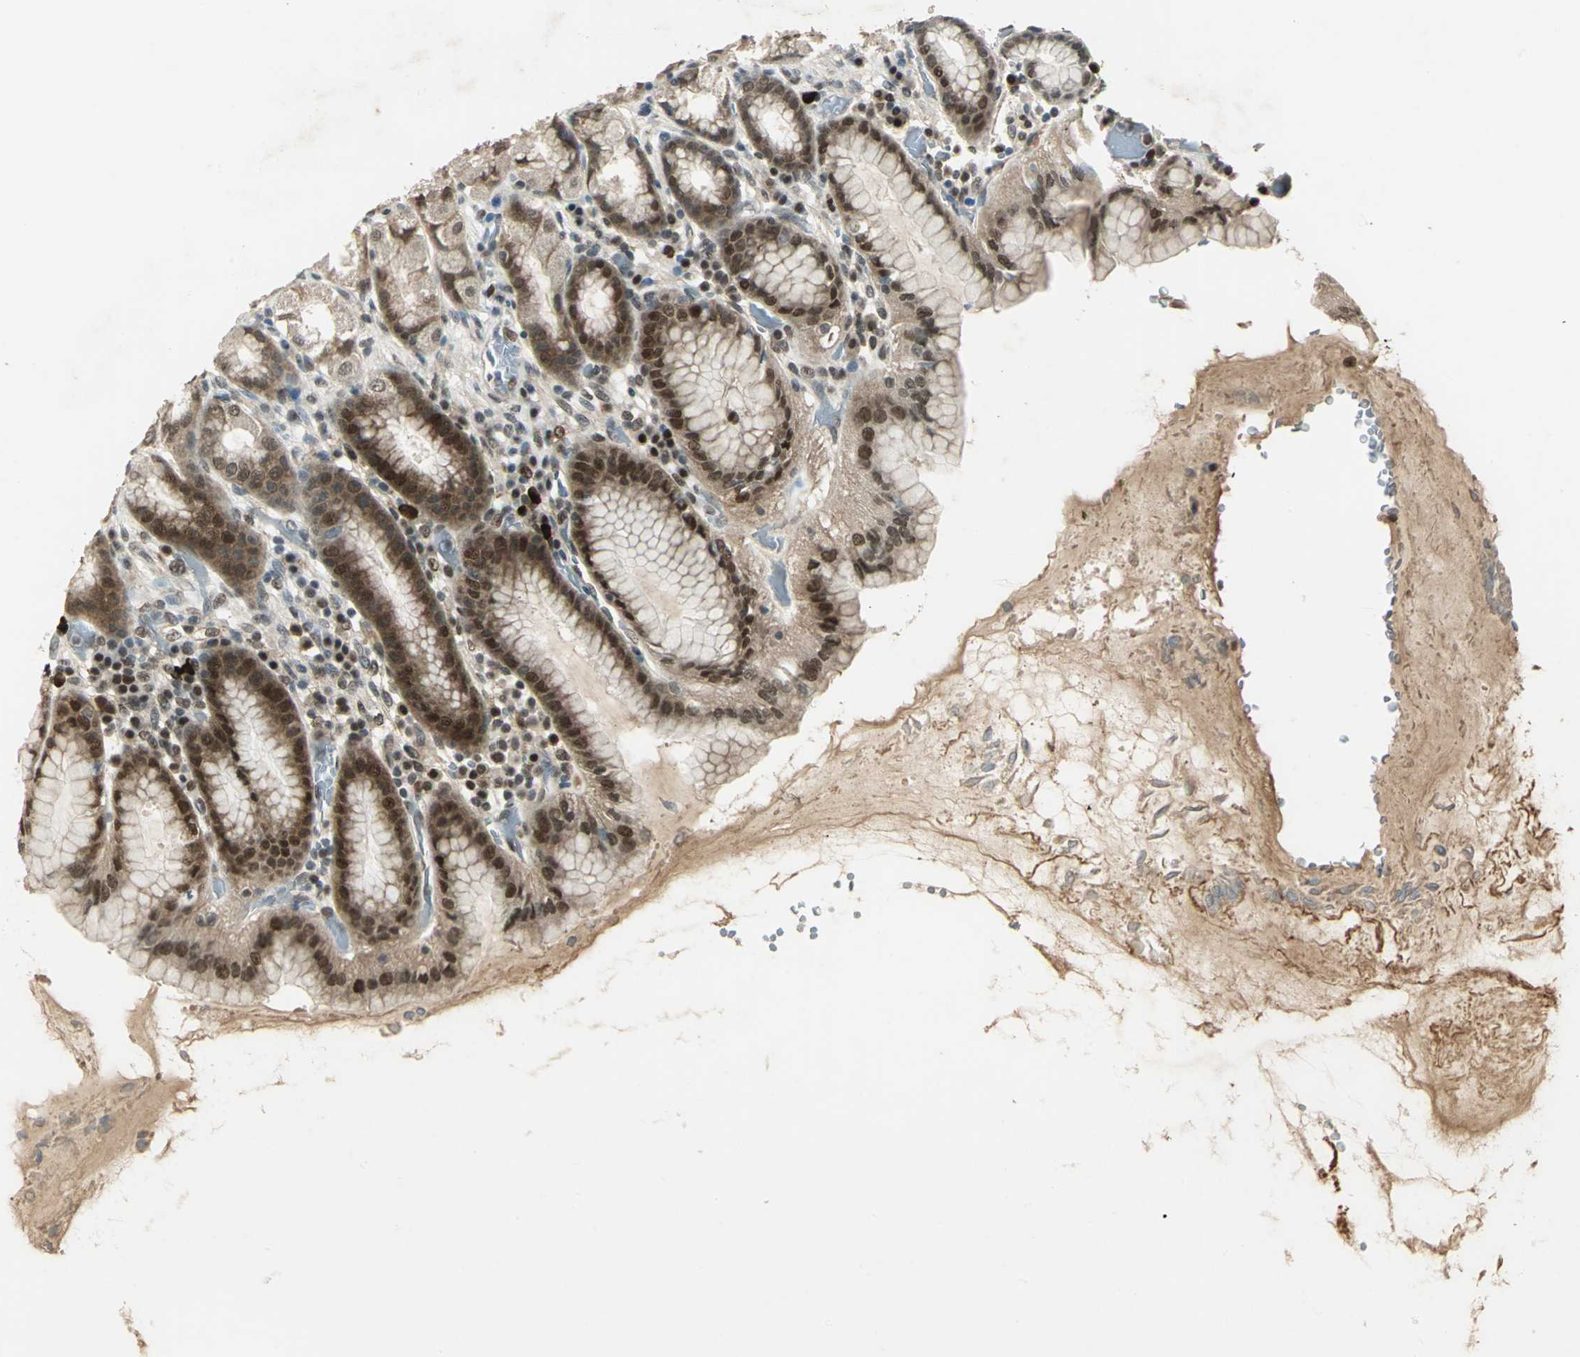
{"staining": {"intensity": "moderate", "quantity": "25%-75%", "location": "cytoplasmic/membranous,nuclear"}, "tissue": "stomach", "cell_type": "Glandular cells", "image_type": "normal", "snomed": [{"axis": "morphology", "description": "Normal tissue, NOS"}, {"axis": "topography", "description": "Stomach, upper"}], "caption": "Stomach stained with DAB (3,3'-diaminobenzidine) IHC shows medium levels of moderate cytoplasmic/membranous,nuclear expression in approximately 25%-75% of glandular cells.", "gene": "RAD17", "patient": {"sex": "male", "age": 68}}